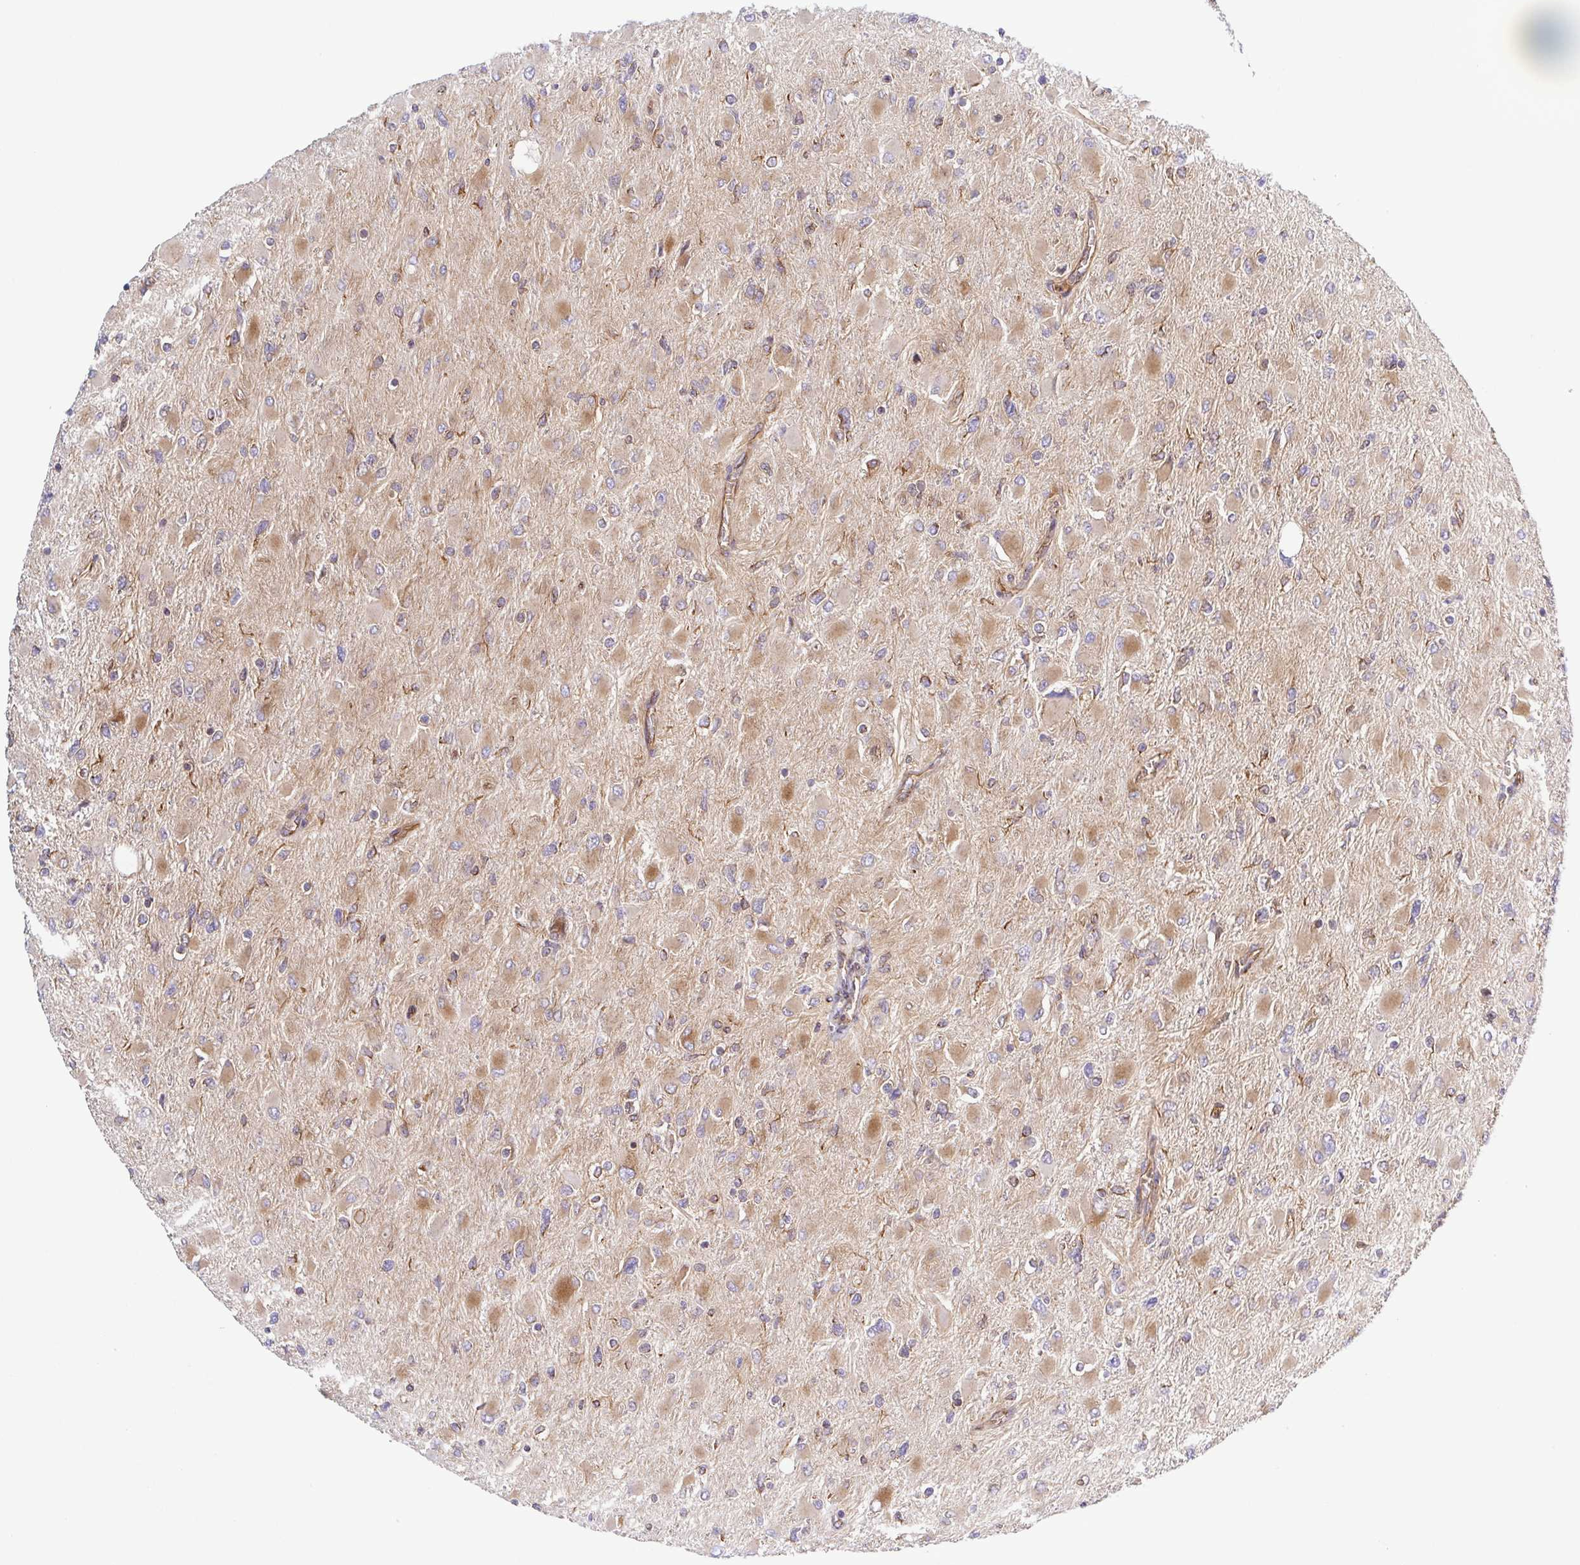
{"staining": {"intensity": "weak", "quantity": "<25%", "location": "cytoplasmic/membranous"}, "tissue": "glioma", "cell_type": "Tumor cells", "image_type": "cancer", "snomed": [{"axis": "morphology", "description": "Glioma, malignant, High grade"}, {"axis": "topography", "description": "Cerebral cortex"}], "caption": "Tumor cells are negative for brown protein staining in malignant glioma (high-grade).", "gene": "KIF5B", "patient": {"sex": "female", "age": 36}}